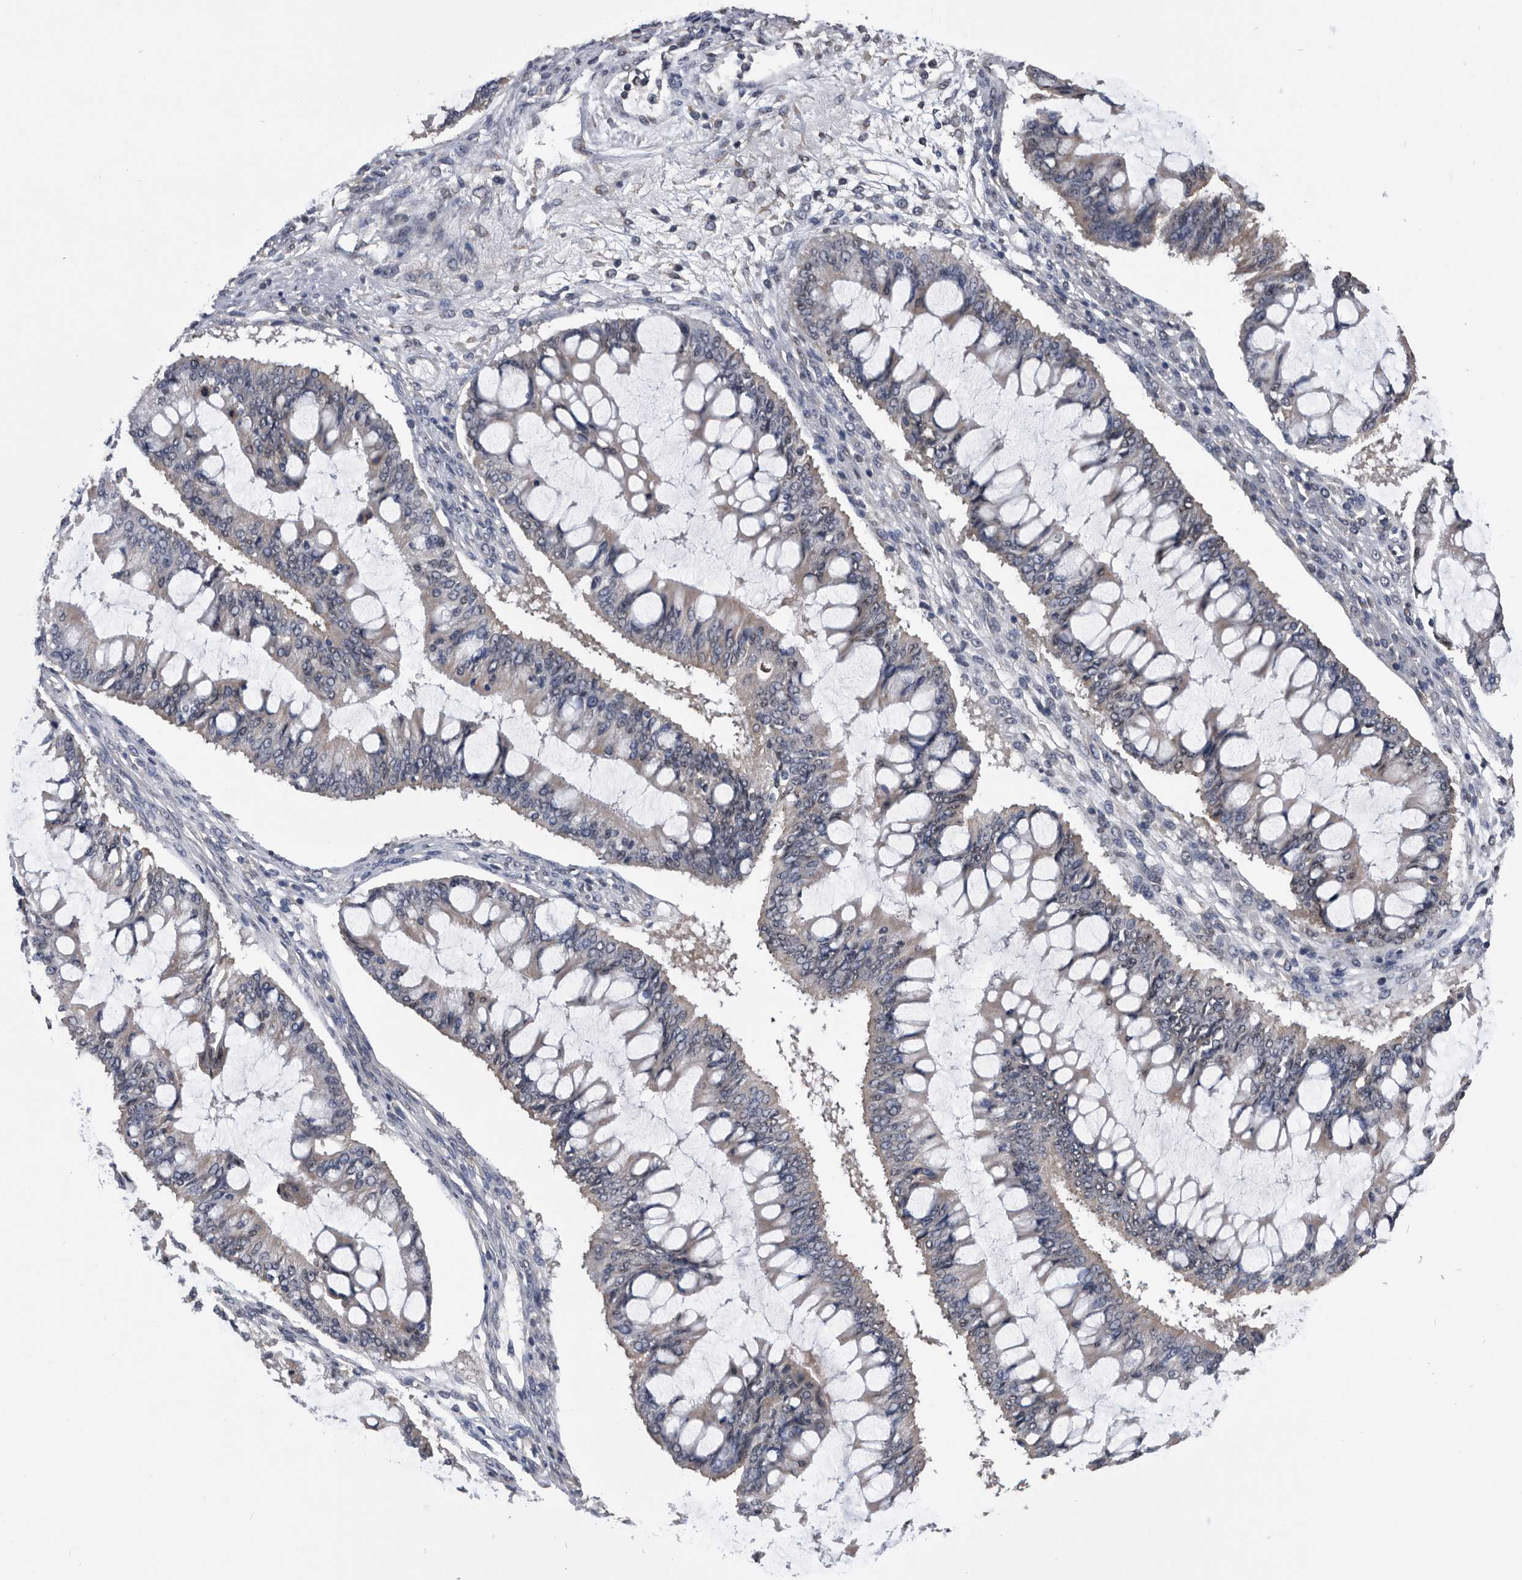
{"staining": {"intensity": "weak", "quantity": "<25%", "location": "cytoplasmic/membranous"}, "tissue": "ovarian cancer", "cell_type": "Tumor cells", "image_type": "cancer", "snomed": [{"axis": "morphology", "description": "Cystadenocarcinoma, mucinous, NOS"}, {"axis": "topography", "description": "Ovary"}], "caption": "A high-resolution micrograph shows immunohistochemistry staining of ovarian cancer, which exhibits no significant staining in tumor cells.", "gene": "NRBP1", "patient": {"sex": "female", "age": 73}}